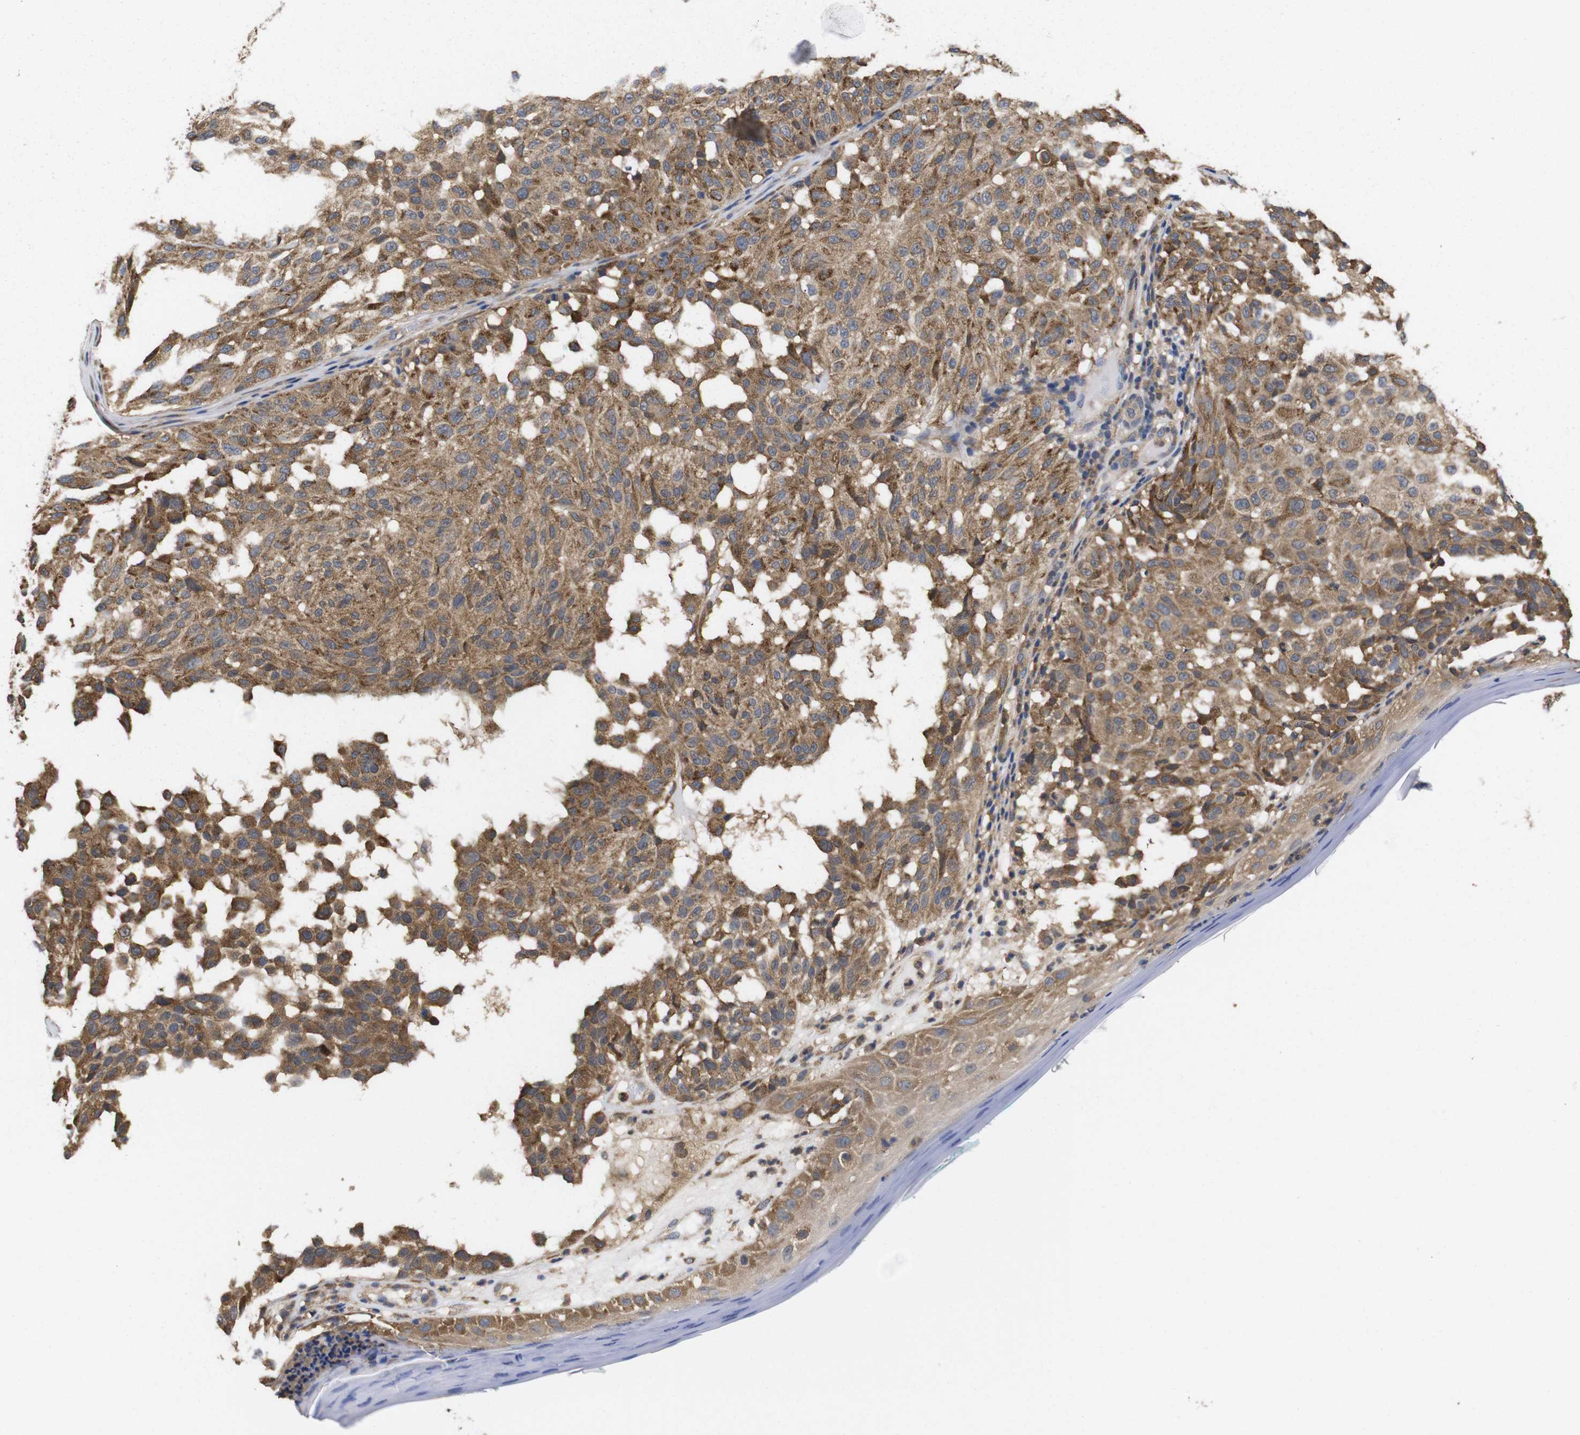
{"staining": {"intensity": "moderate", "quantity": ">75%", "location": "cytoplasmic/membranous"}, "tissue": "melanoma", "cell_type": "Tumor cells", "image_type": "cancer", "snomed": [{"axis": "morphology", "description": "Malignant melanoma, NOS"}, {"axis": "topography", "description": "Skin"}], "caption": "Immunohistochemistry photomicrograph of neoplastic tissue: human melanoma stained using IHC displays medium levels of moderate protein expression localized specifically in the cytoplasmic/membranous of tumor cells, appearing as a cytoplasmic/membranous brown color.", "gene": "LRRCC1", "patient": {"sex": "female", "age": 46}}